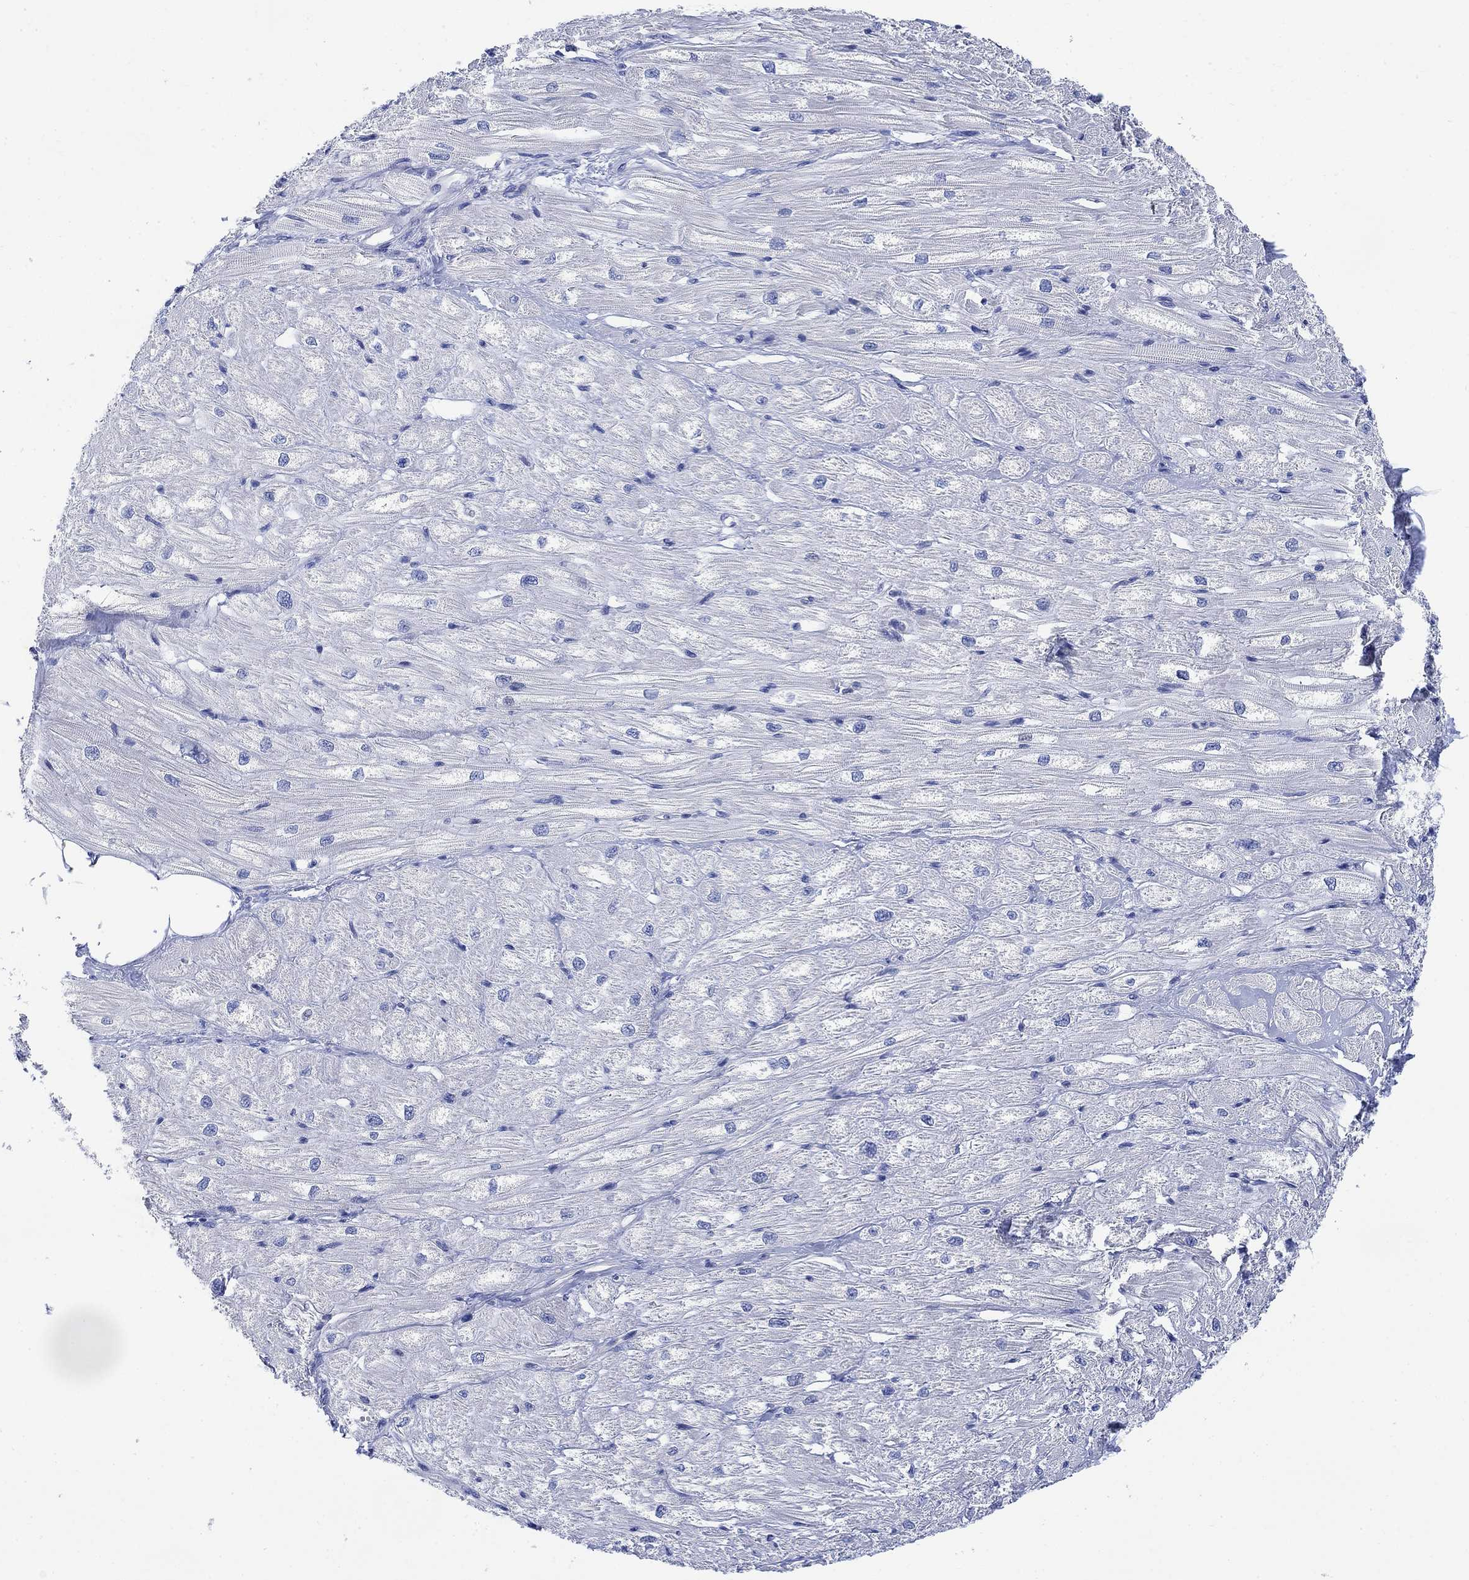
{"staining": {"intensity": "negative", "quantity": "none", "location": "none"}, "tissue": "heart muscle", "cell_type": "Cardiomyocytes", "image_type": "normal", "snomed": [{"axis": "morphology", "description": "Normal tissue, NOS"}, {"axis": "topography", "description": "Heart"}], "caption": "Immunohistochemistry of unremarkable human heart muscle demonstrates no staining in cardiomyocytes.", "gene": "ARSK", "patient": {"sex": "male", "age": 57}}